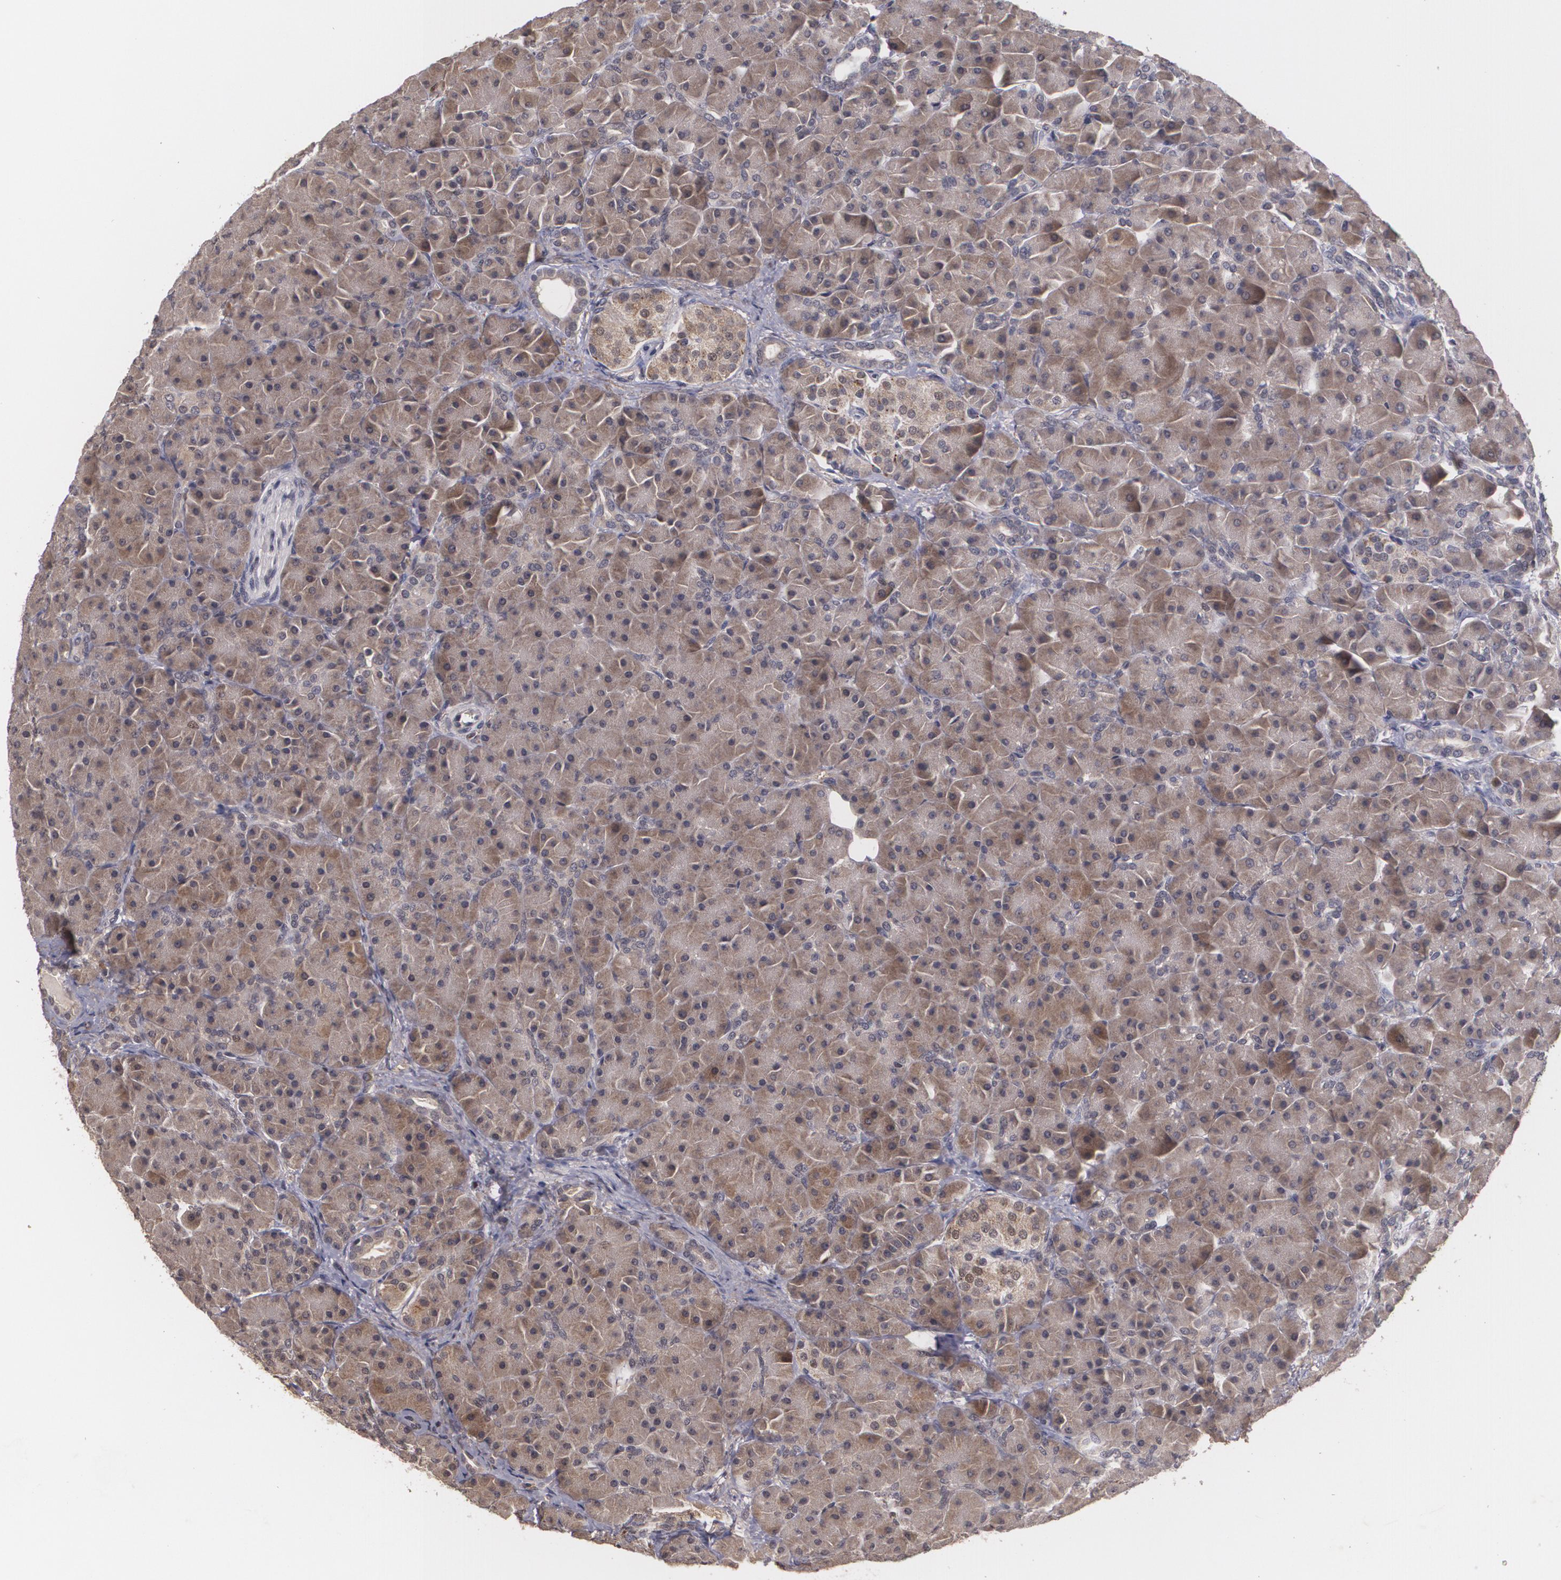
{"staining": {"intensity": "moderate", "quantity": ">75%", "location": "cytoplasmic/membranous"}, "tissue": "pancreas", "cell_type": "Exocrine glandular cells", "image_type": "normal", "snomed": [{"axis": "morphology", "description": "Normal tissue, NOS"}, {"axis": "topography", "description": "Pancreas"}], "caption": "Immunohistochemistry (IHC) micrograph of unremarkable pancreas: human pancreas stained using immunohistochemistry exhibits medium levels of moderate protein expression localized specifically in the cytoplasmic/membranous of exocrine glandular cells, appearing as a cytoplasmic/membranous brown color.", "gene": "BRCA1", "patient": {"sex": "male", "age": 66}}